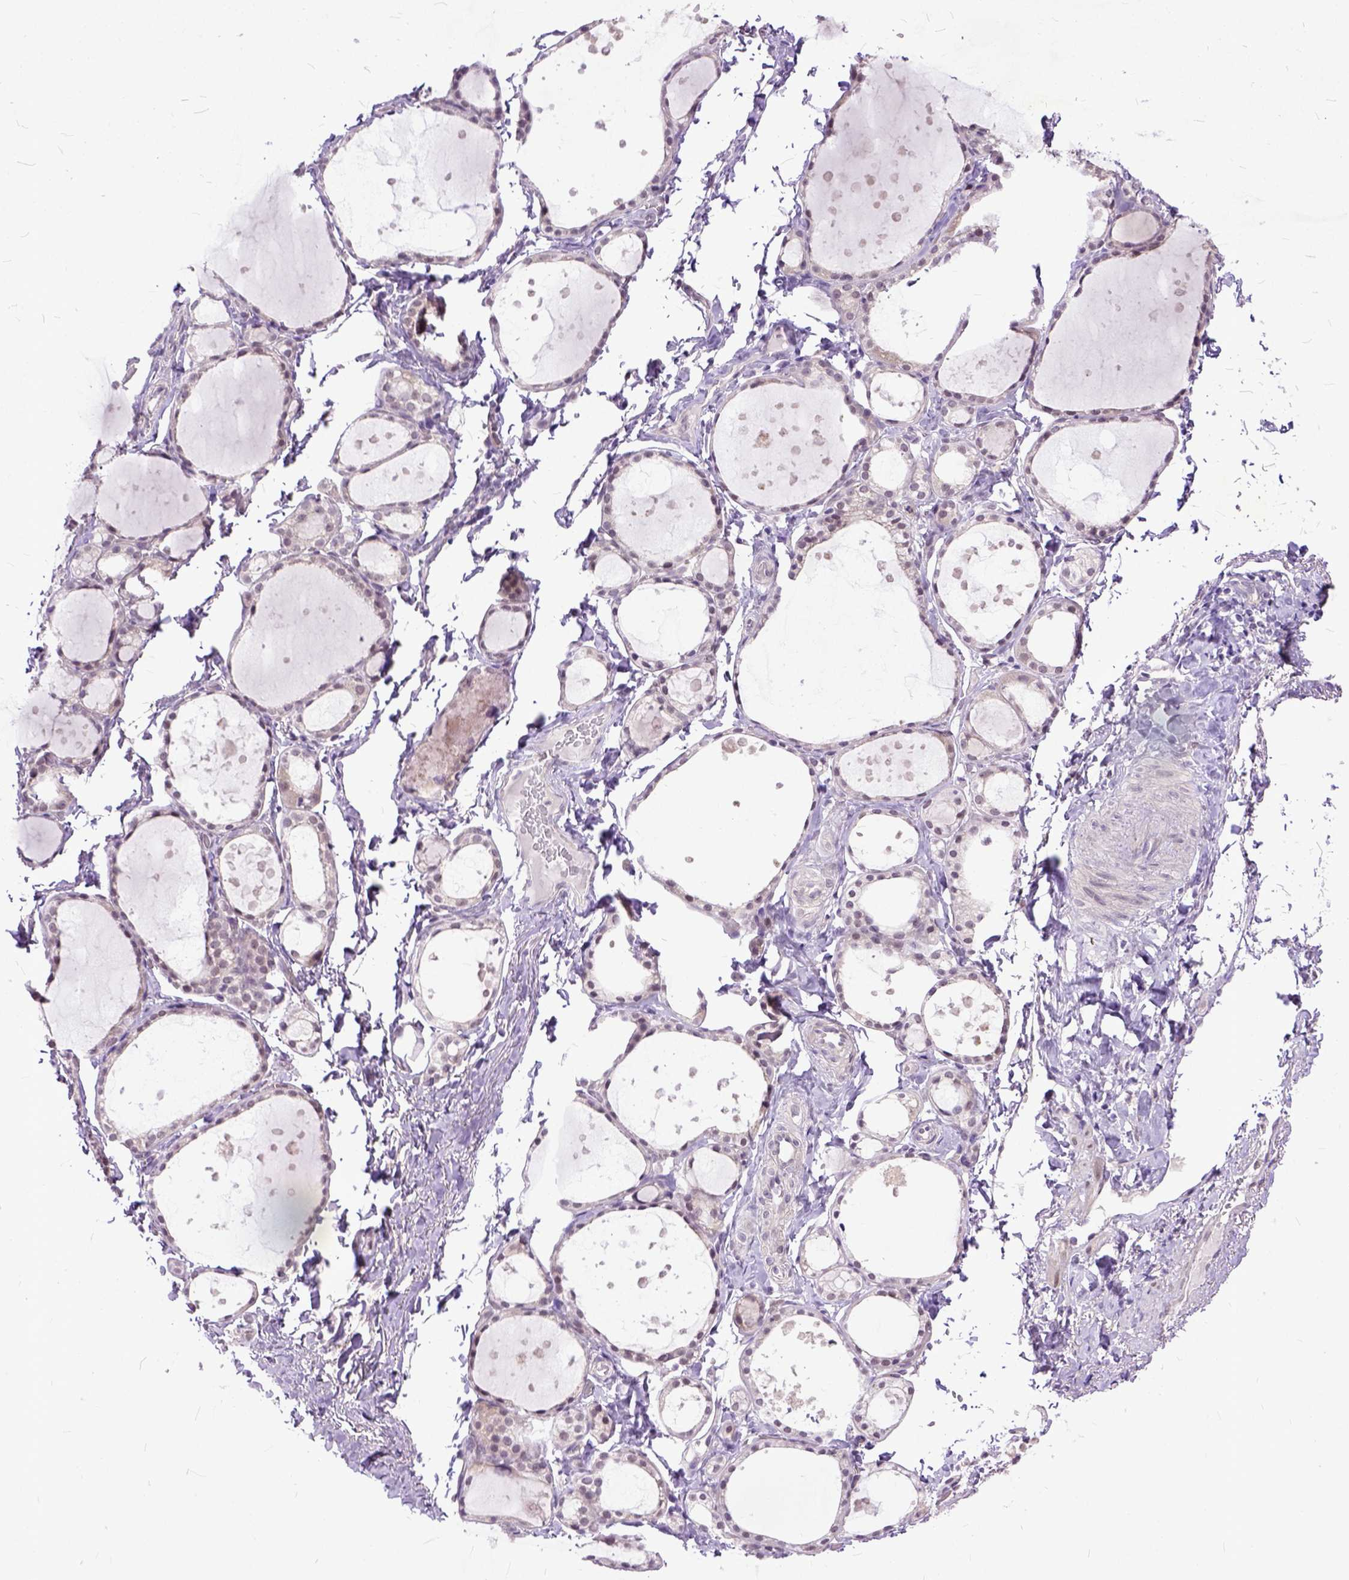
{"staining": {"intensity": "negative", "quantity": "none", "location": "none"}, "tissue": "thyroid gland", "cell_type": "Glandular cells", "image_type": "normal", "snomed": [{"axis": "morphology", "description": "Normal tissue, NOS"}, {"axis": "topography", "description": "Thyroid gland"}], "caption": "Protein analysis of benign thyroid gland demonstrates no significant staining in glandular cells. (DAB IHC, high magnification).", "gene": "TCEAL7", "patient": {"sex": "male", "age": 68}}